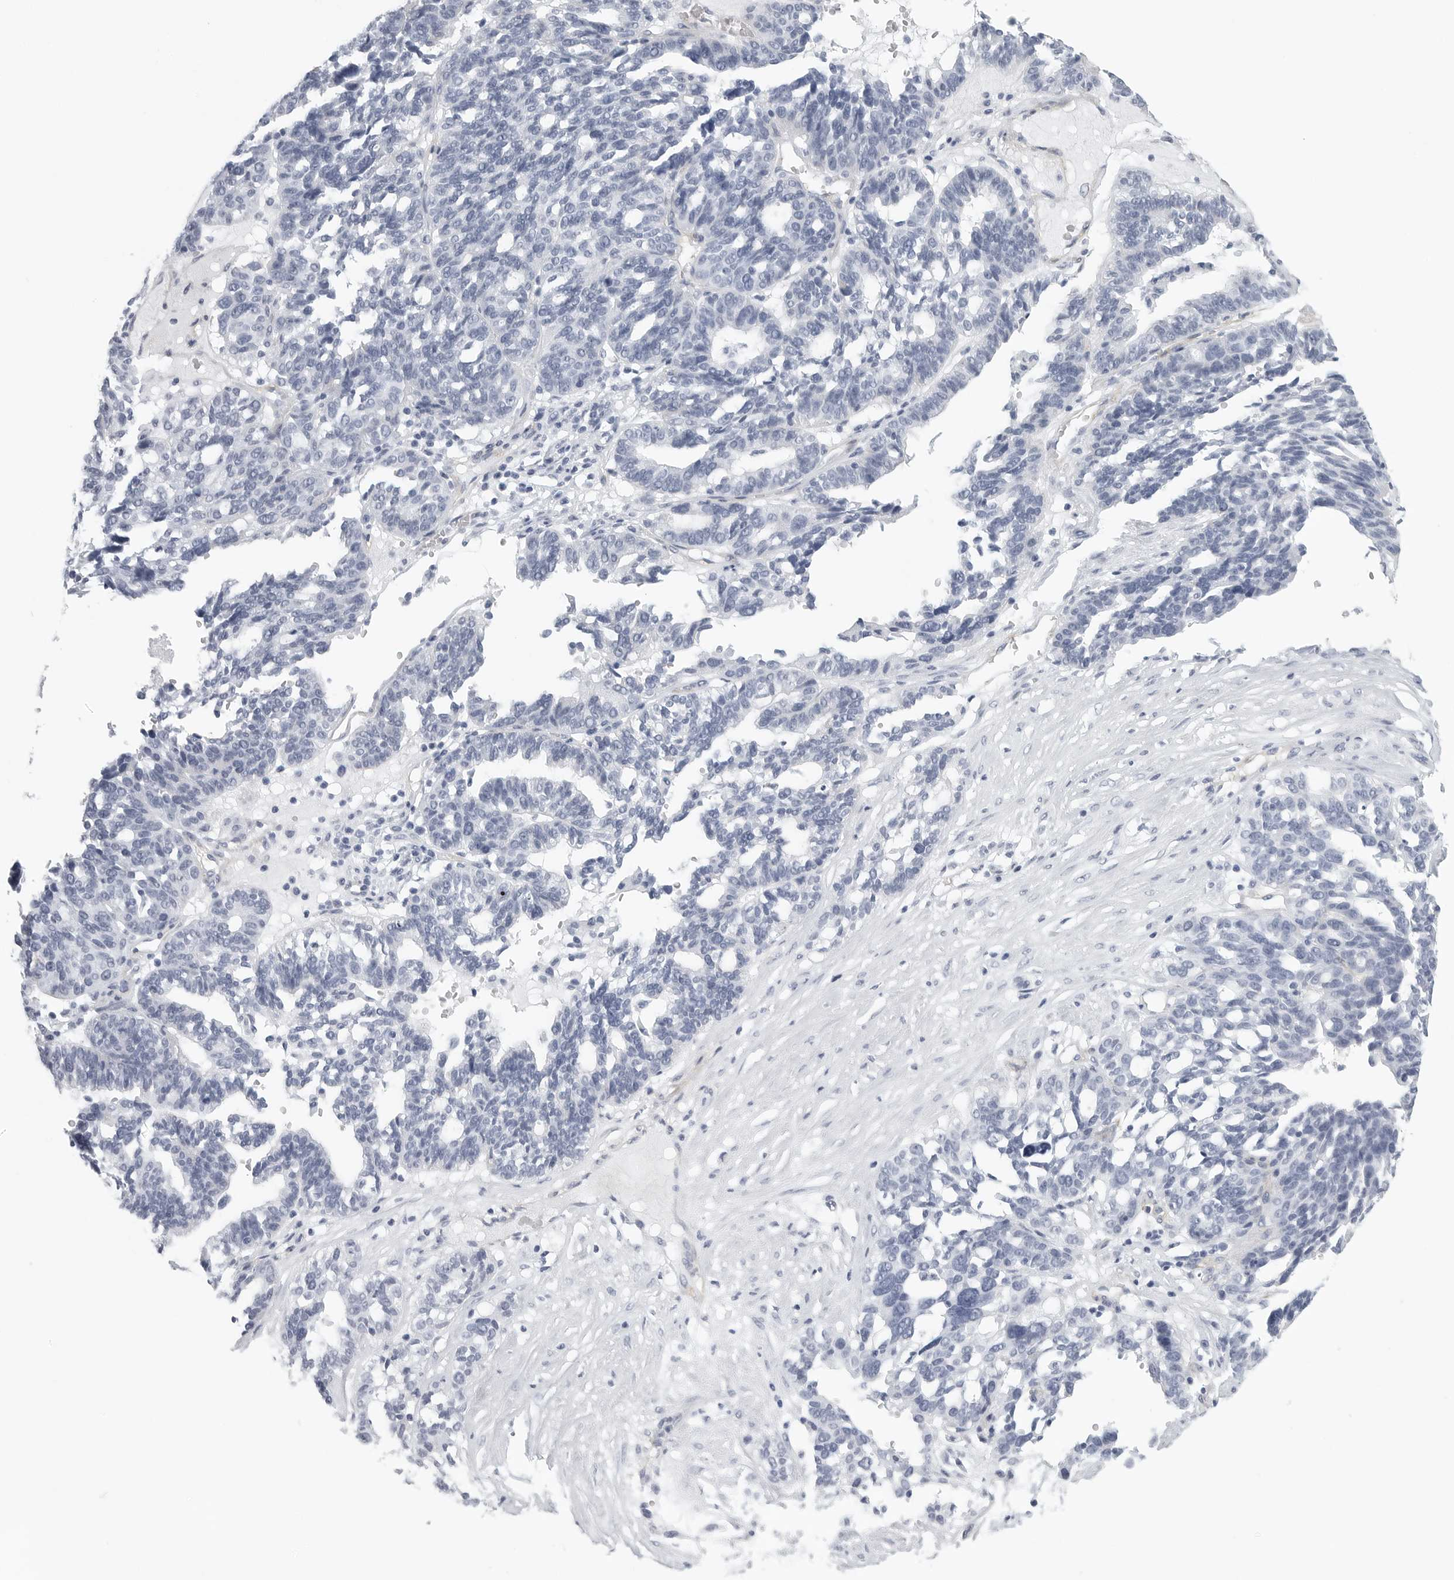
{"staining": {"intensity": "negative", "quantity": "none", "location": "none"}, "tissue": "ovarian cancer", "cell_type": "Tumor cells", "image_type": "cancer", "snomed": [{"axis": "morphology", "description": "Cystadenocarcinoma, serous, NOS"}, {"axis": "topography", "description": "Ovary"}], "caption": "Protein analysis of ovarian serous cystadenocarcinoma displays no significant expression in tumor cells.", "gene": "TNR", "patient": {"sex": "female", "age": 59}}